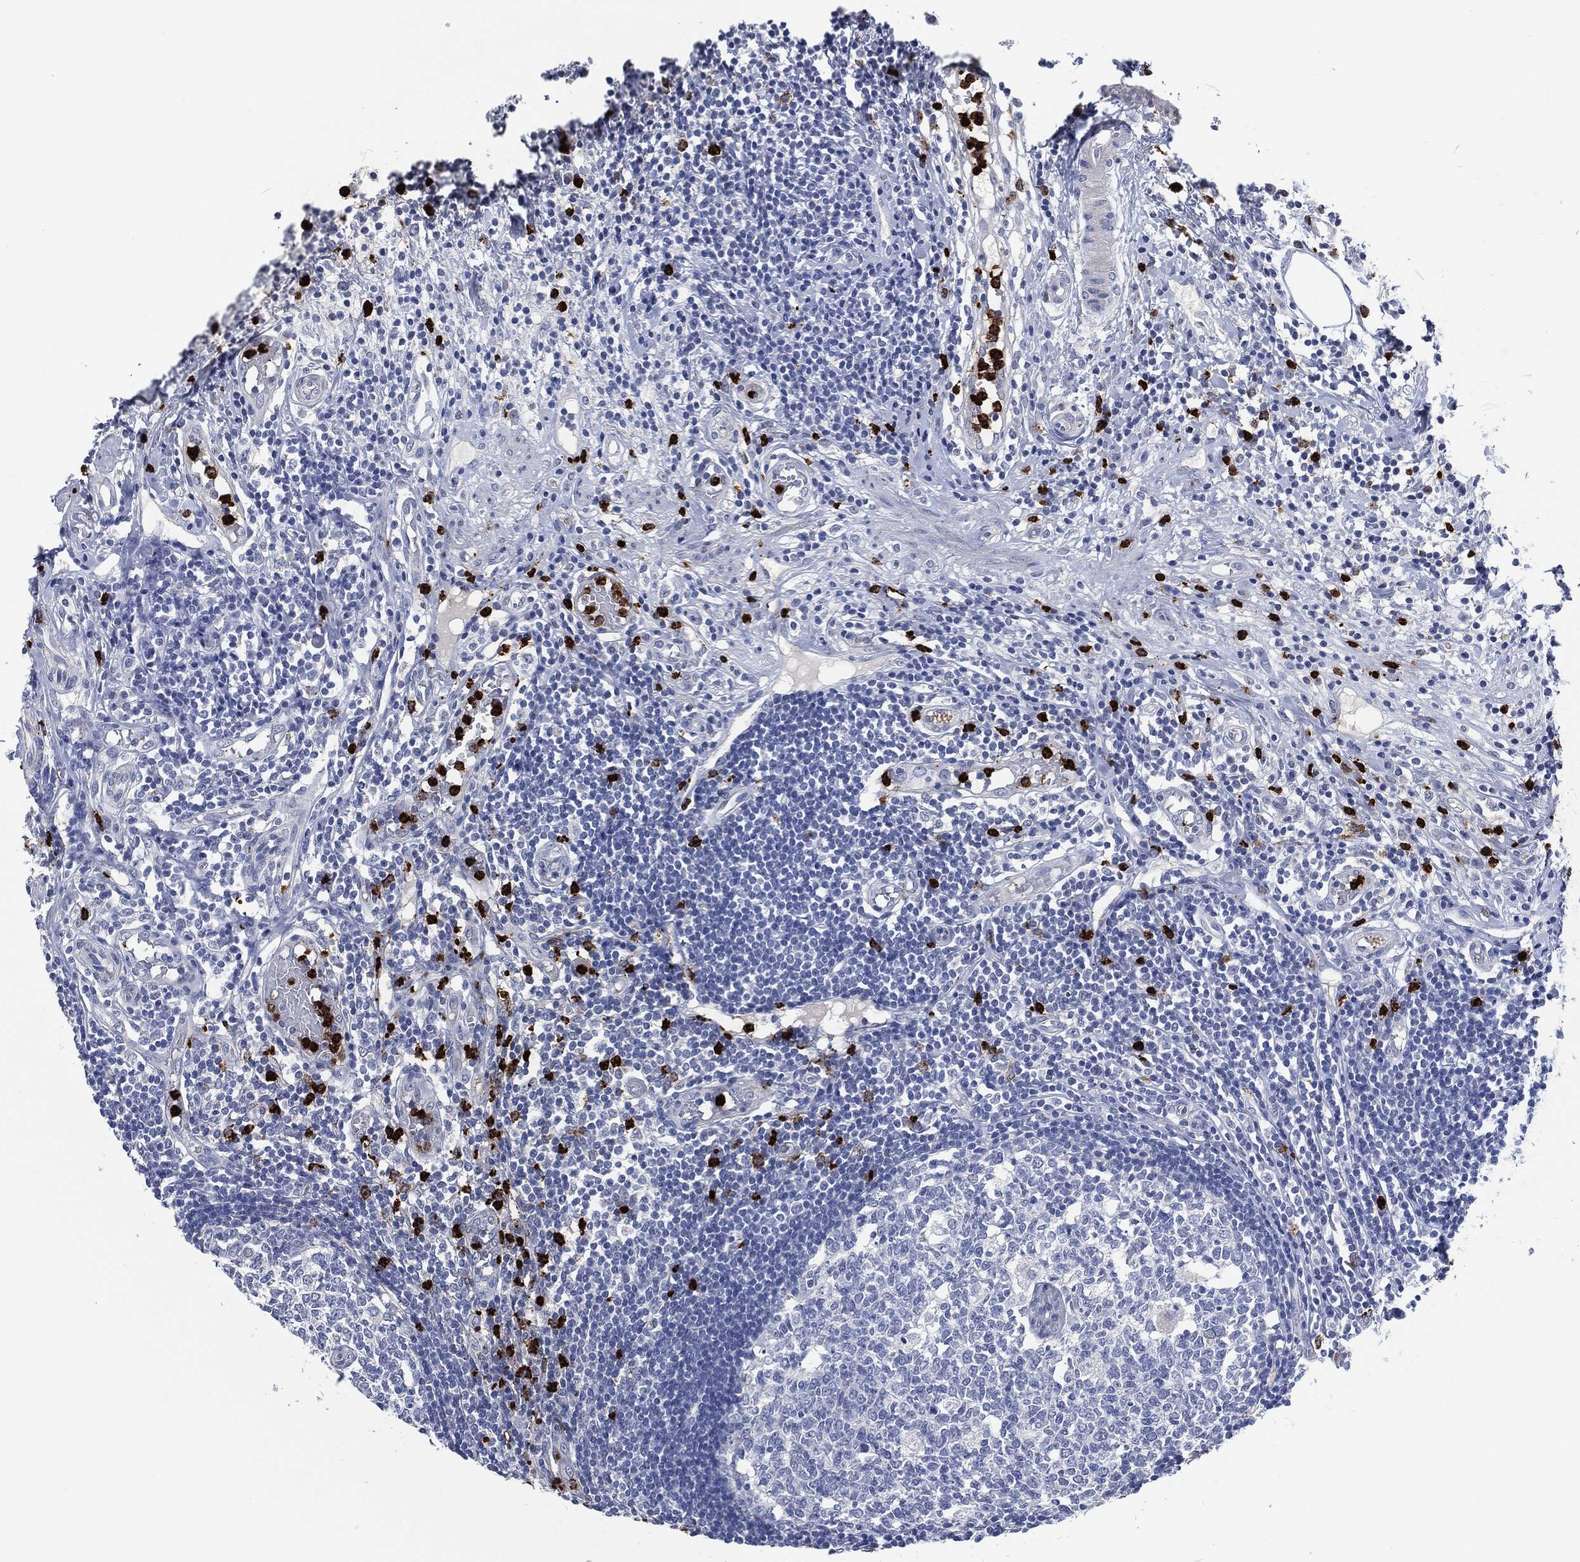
{"staining": {"intensity": "negative", "quantity": "none", "location": "none"}, "tissue": "appendix", "cell_type": "Glandular cells", "image_type": "normal", "snomed": [{"axis": "morphology", "description": "Normal tissue, NOS"}, {"axis": "morphology", "description": "Inflammation, NOS"}, {"axis": "topography", "description": "Appendix"}], "caption": "DAB (3,3'-diaminobenzidine) immunohistochemical staining of benign appendix exhibits no significant staining in glandular cells.", "gene": "MPO", "patient": {"sex": "male", "age": 16}}